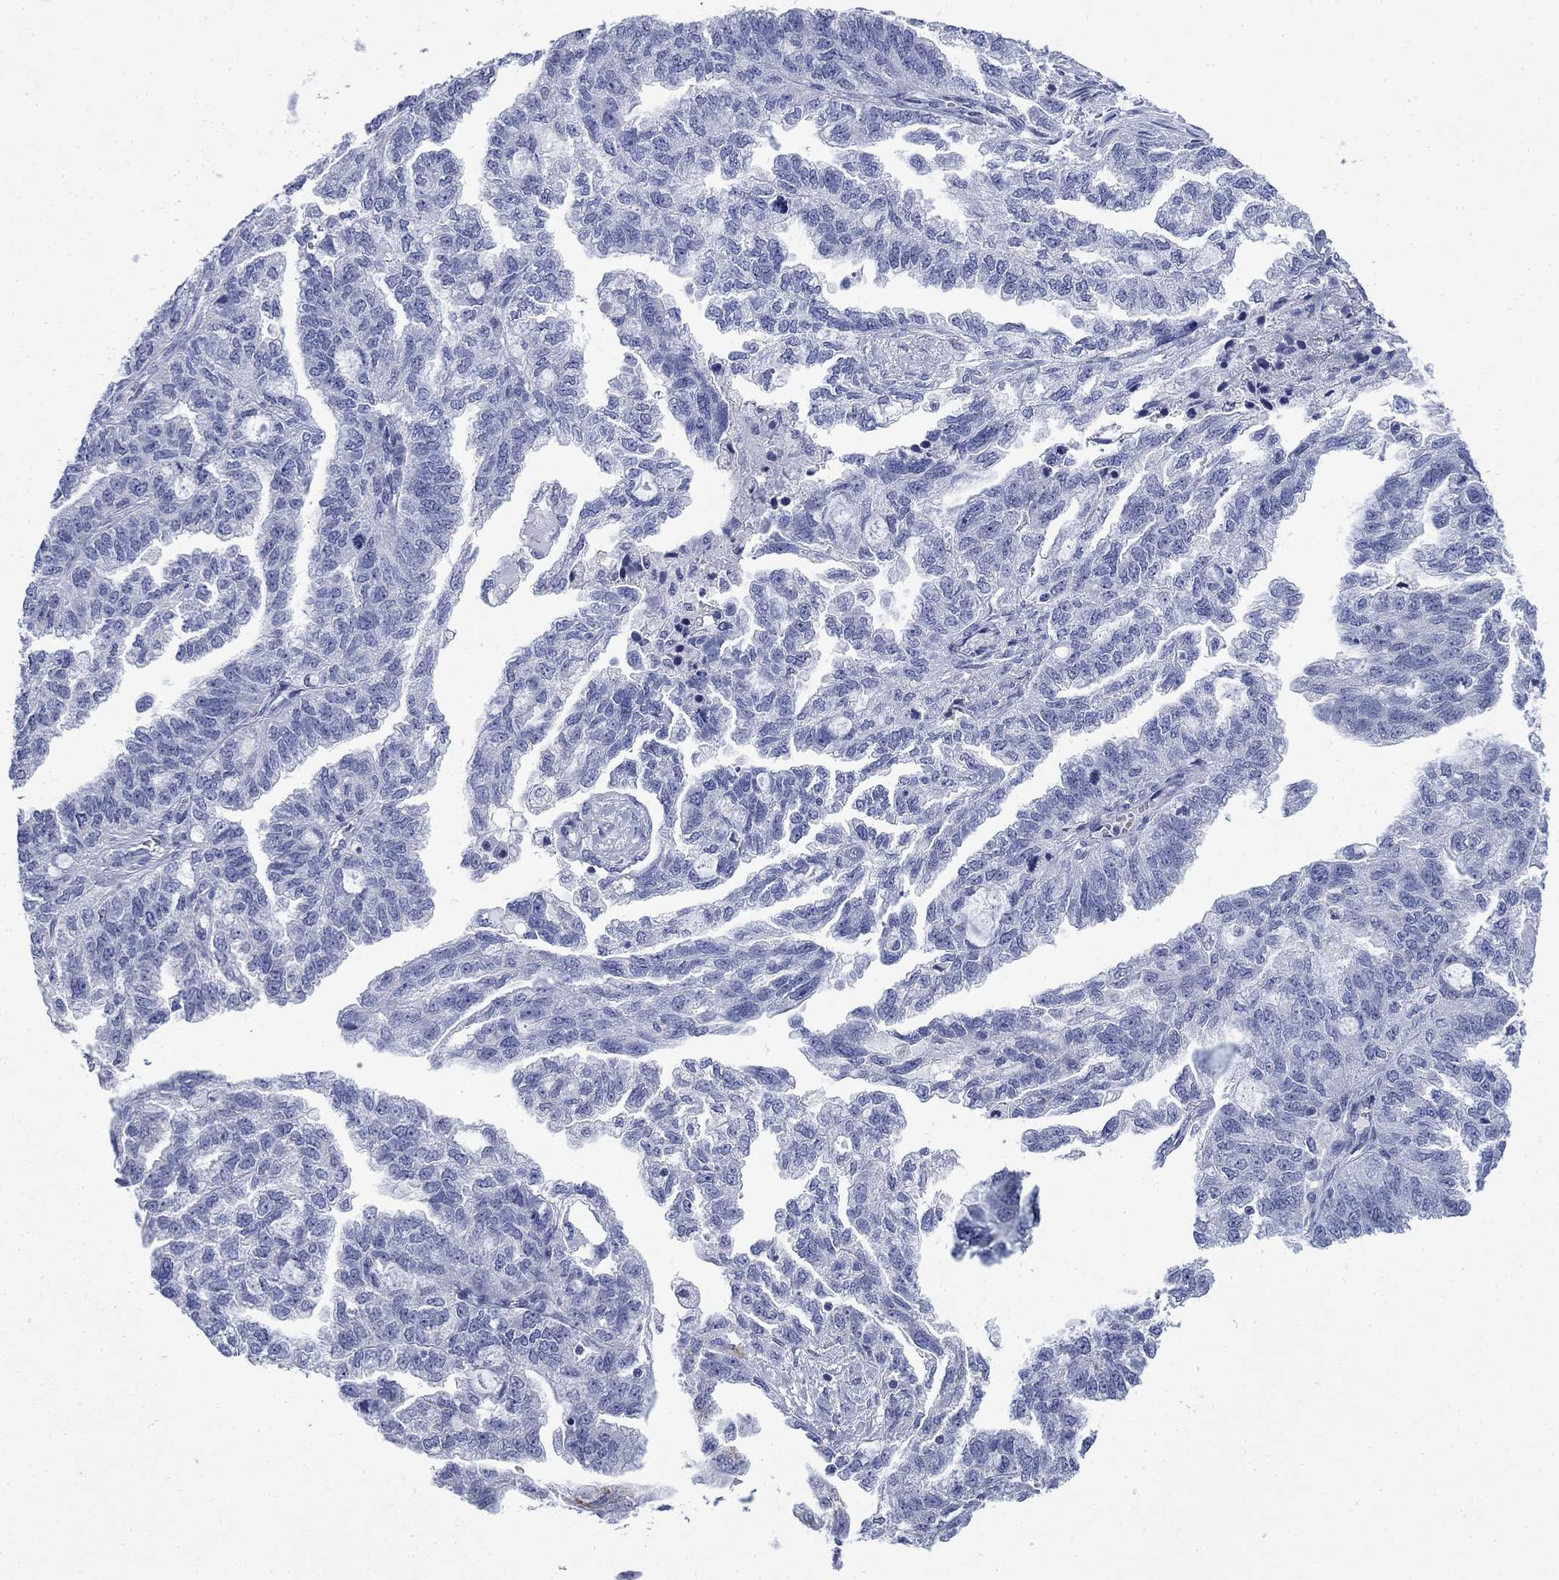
{"staining": {"intensity": "moderate", "quantity": "<25%", "location": "cytoplasmic/membranous"}, "tissue": "ovarian cancer", "cell_type": "Tumor cells", "image_type": "cancer", "snomed": [{"axis": "morphology", "description": "Cystadenocarcinoma, serous, NOS"}, {"axis": "topography", "description": "Ovary"}], "caption": "Immunohistochemical staining of ovarian cancer (serous cystadenocarcinoma) exhibits low levels of moderate cytoplasmic/membranous staining in about <25% of tumor cells.", "gene": "IGF2BP3", "patient": {"sex": "female", "age": 51}}